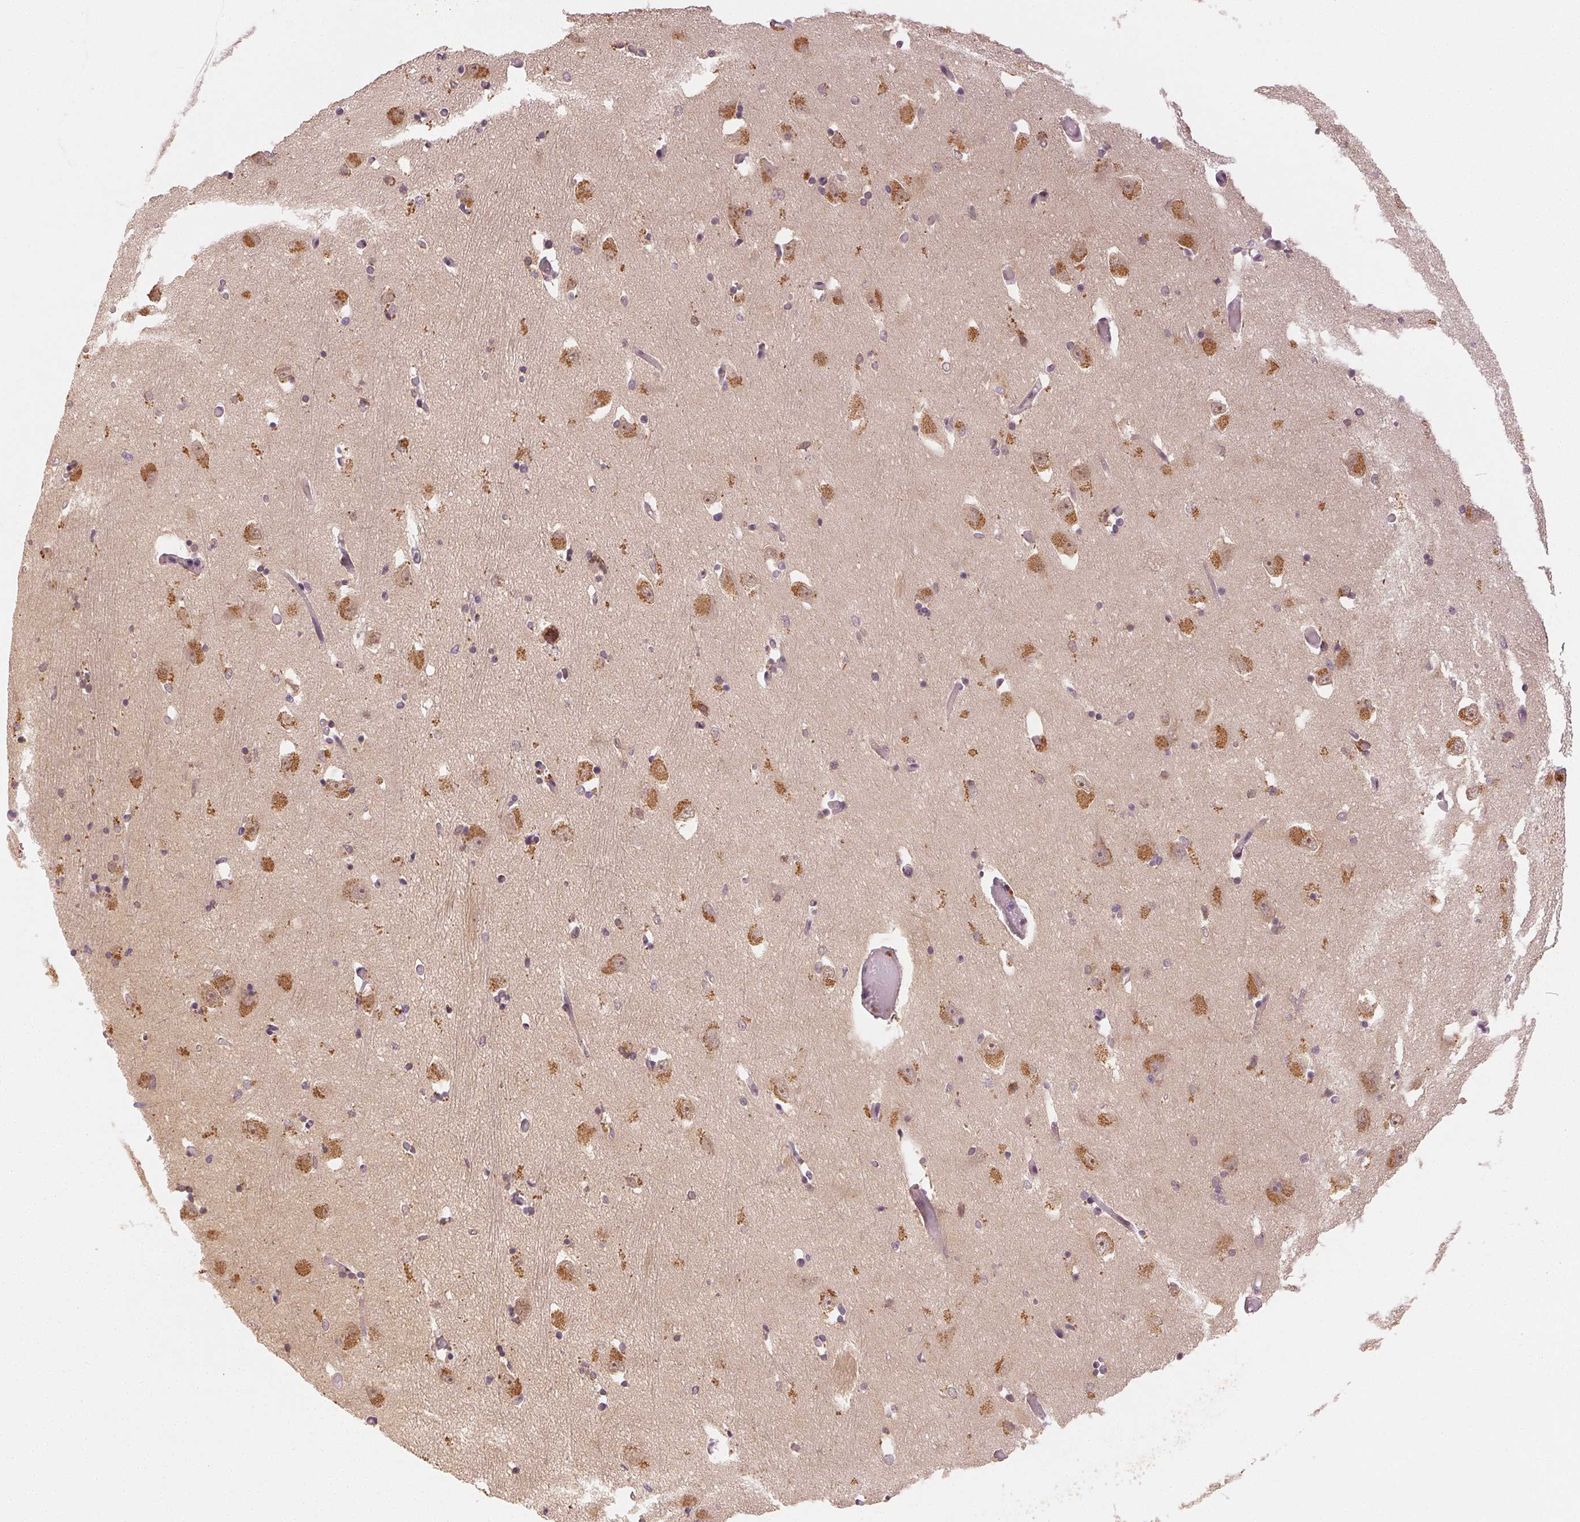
{"staining": {"intensity": "moderate", "quantity": "<25%", "location": "cytoplasmic/membranous"}, "tissue": "caudate", "cell_type": "Glial cells", "image_type": "normal", "snomed": [{"axis": "morphology", "description": "Normal tissue, NOS"}, {"axis": "topography", "description": "Lateral ventricle wall"}, {"axis": "topography", "description": "Hippocampus"}], "caption": "This photomicrograph exhibits IHC staining of unremarkable human caudate, with low moderate cytoplasmic/membranous staining in approximately <25% of glial cells.", "gene": "MAP1LC3A", "patient": {"sex": "female", "age": 63}}